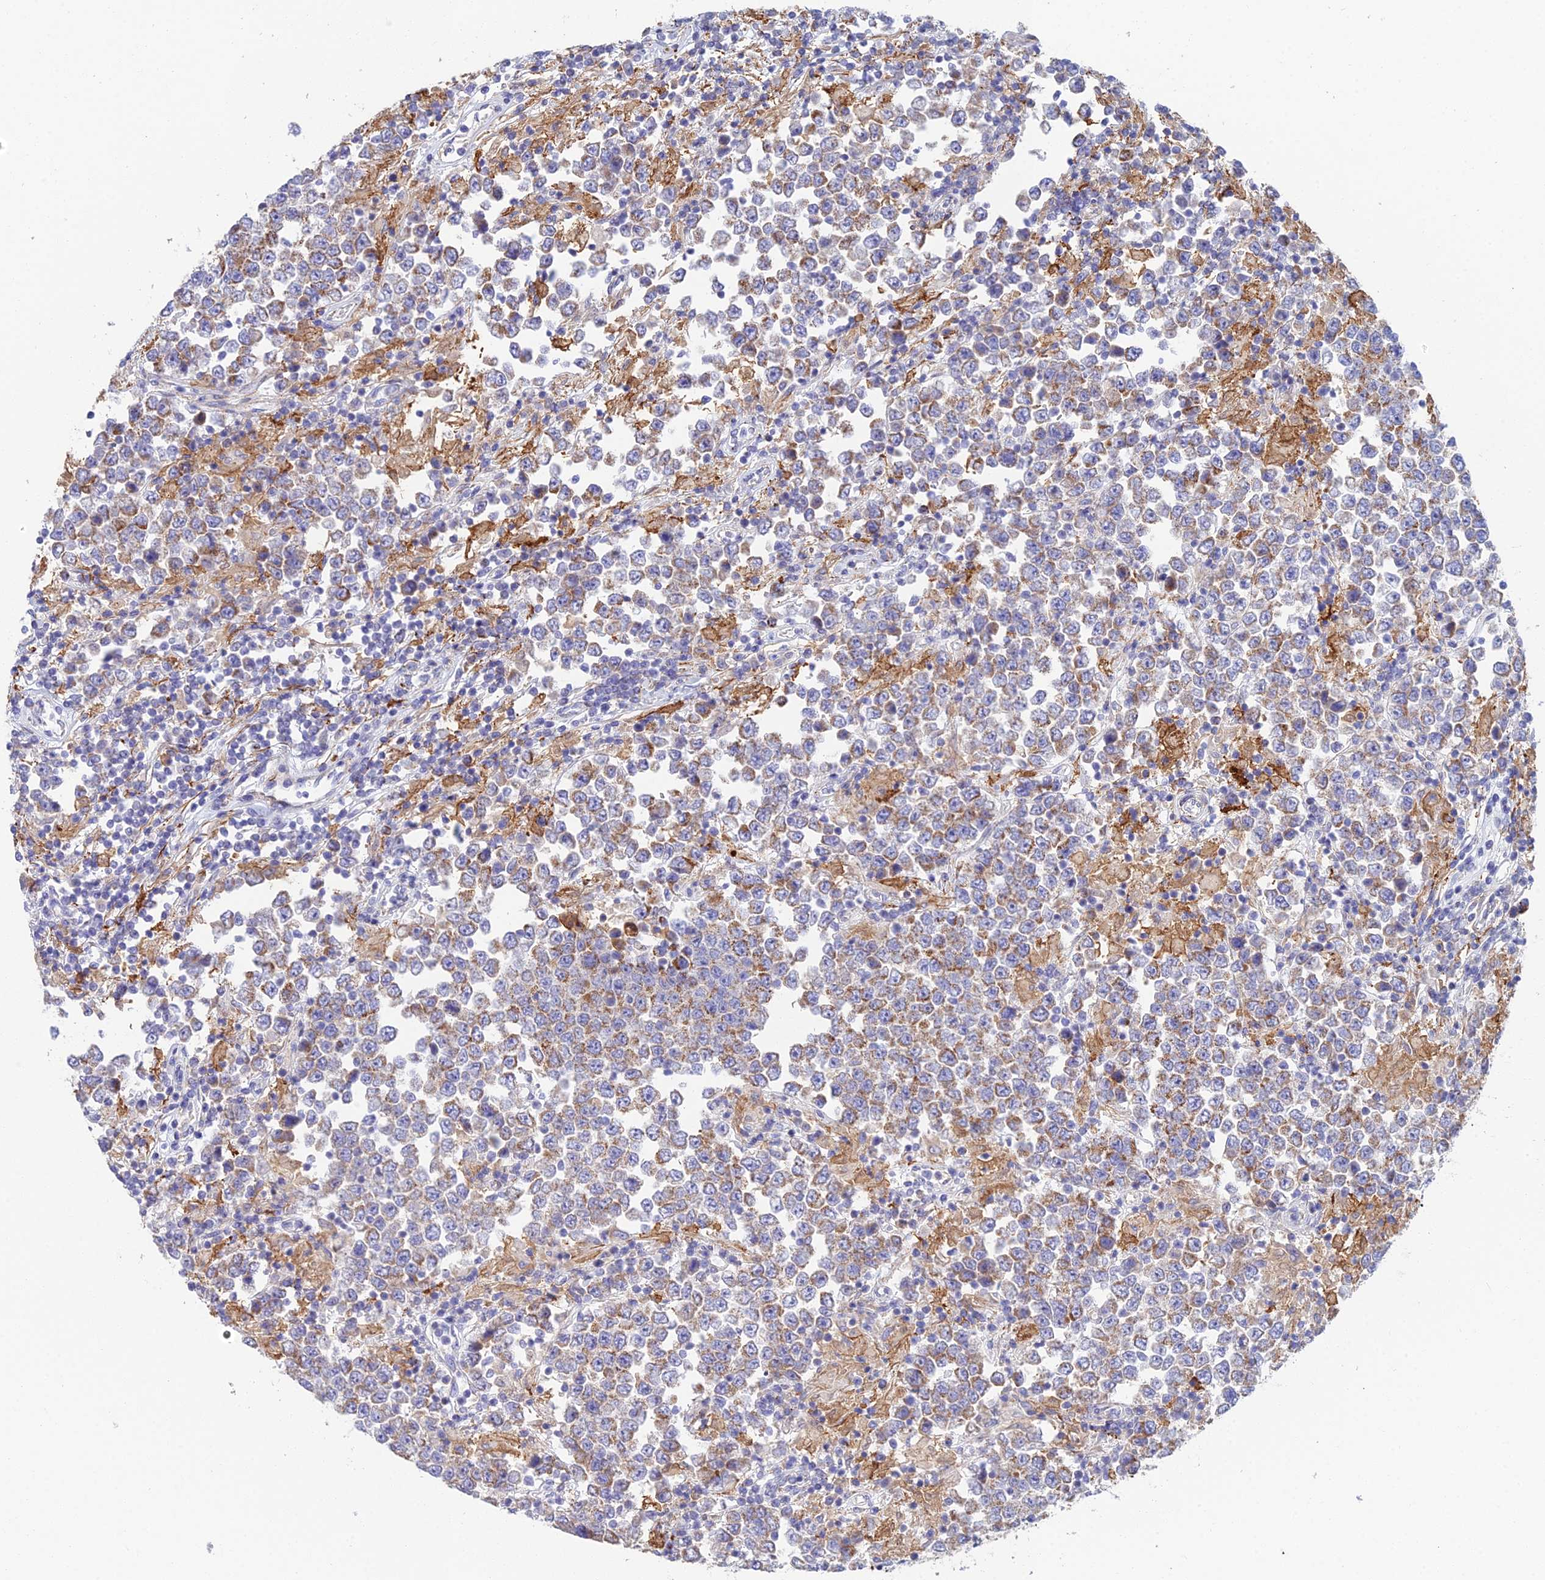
{"staining": {"intensity": "moderate", "quantity": "25%-75%", "location": "cytoplasmic/membranous"}, "tissue": "testis cancer", "cell_type": "Tumor cells", "image_type": "cancer", "snomed": [{"axis": "morphology", "description": "Normal tissue, NOS"}, {"axis": "morphology", "description": "Urothelial carcinoma, High grade"}, {"axis": "morphology", "description": "Seminoma, NOS"}, {"axis": "morphology", "description": "Carcinoma, Embryonal, NOS"}, {"axis": "topography", "description": "Urinary bladder"}, {"axis": "topography", "description": "Testis"}], "caption": "IHC histopathology image of testis urothelial carcinoma (high-grade) stained for a protein (brown), which exhibits medium levels of moderate cytoplasmic/membranous staining in about 25%-75% of tumor cells.", "gene": "CSPG4", "patient": {"sex": "male", "age": 41}}